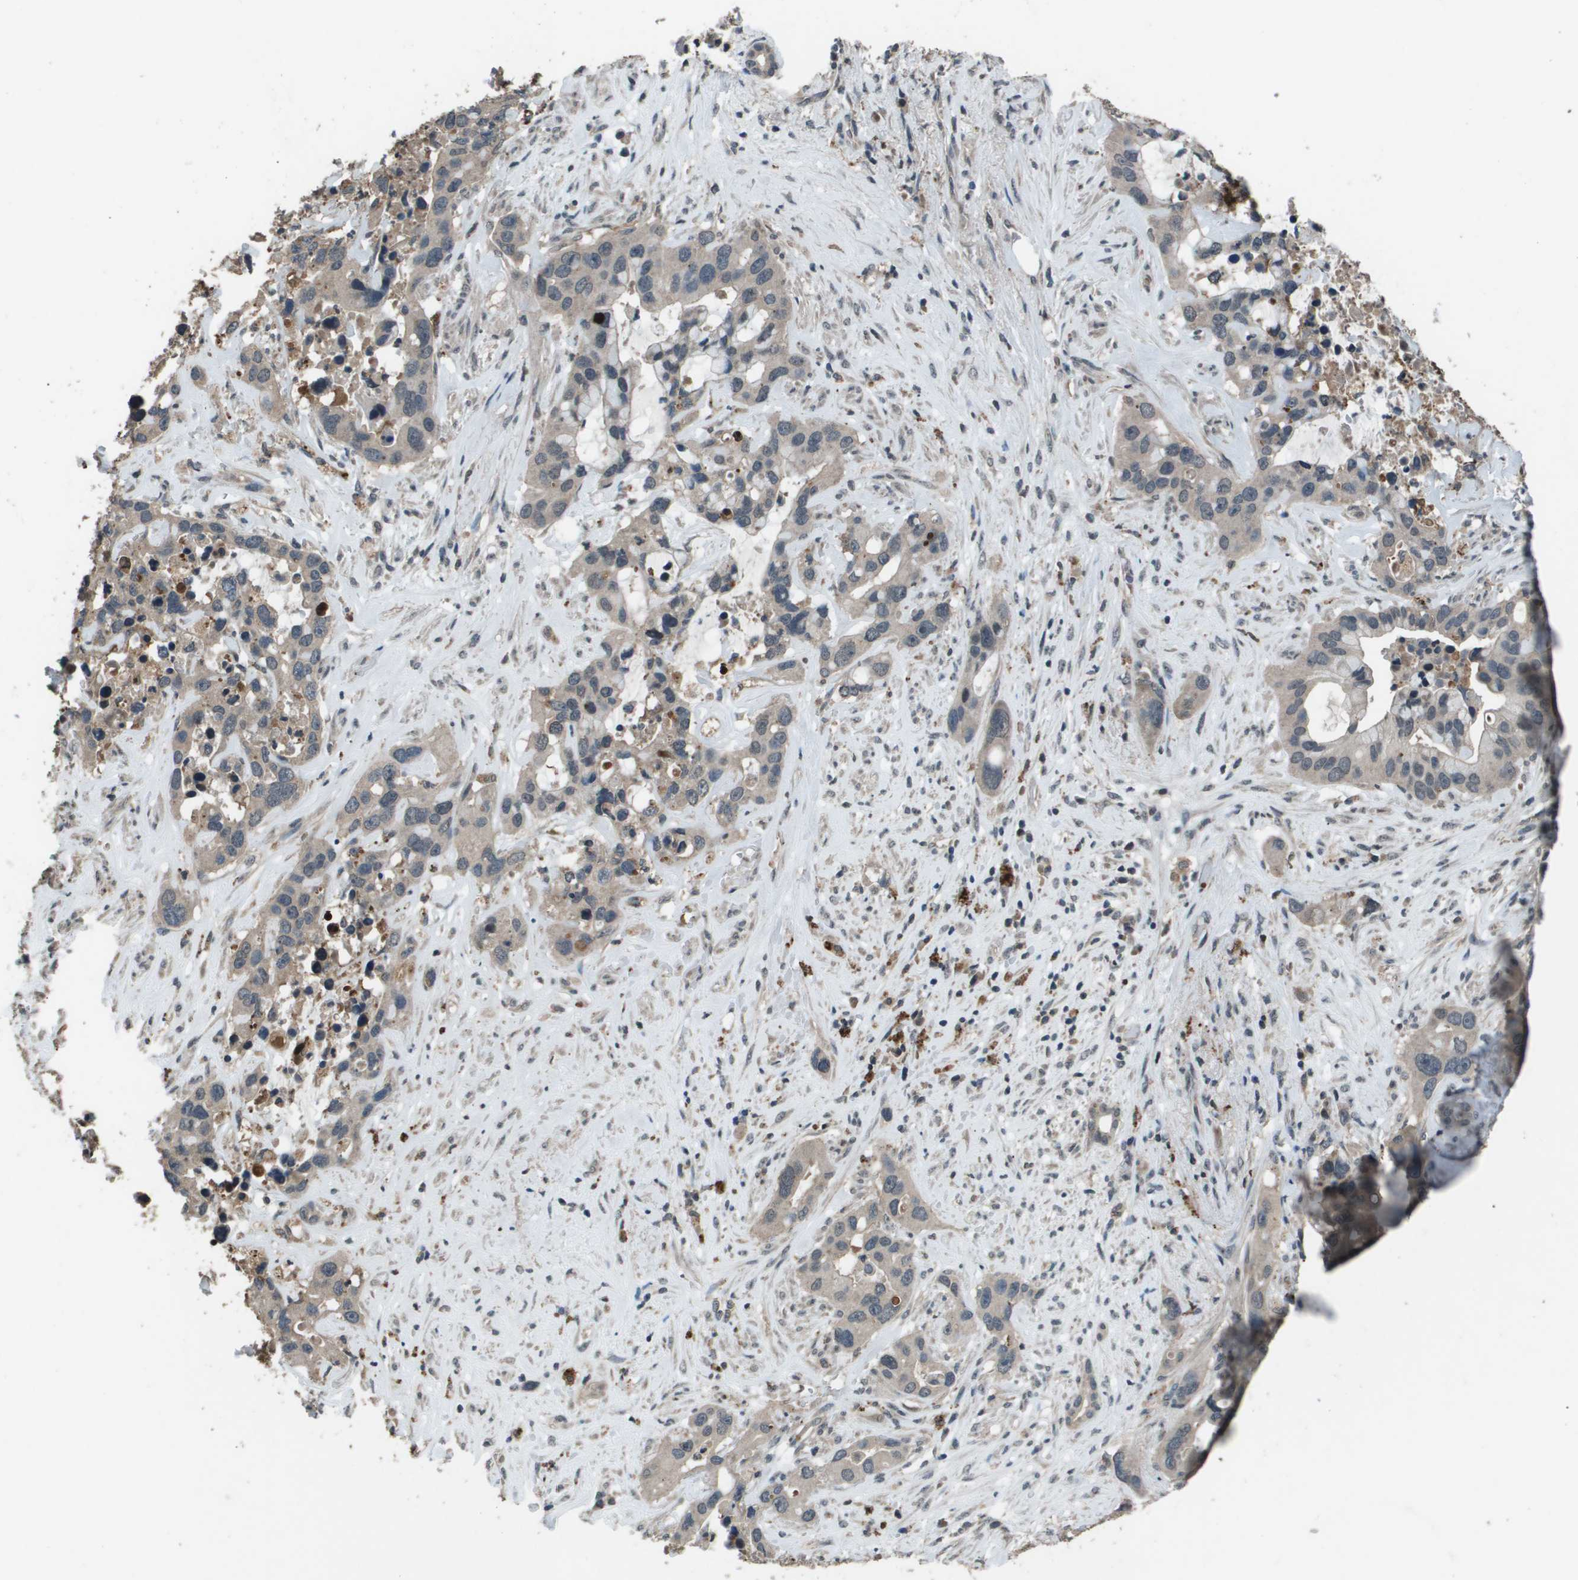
{"staining": {"intensity": "negative", "quantity": "none", "location": "none"}, "tissue": "liver cancer", "cell_type": "Tumor cells", "image_type": "cancer", "snomed": [{"axis": "morphology", "description": "Cholangiocarcinoma"}, {"axis": "topography", "description": "Liver"}], "caption": "Immunohistochemistry photomicrograph of neoplastic tissue: liver cancer stained with DAB reveals no significant protein staining in tumor cells.", "gene": "GOSR2", "patient": {"sex": "female", "age": 65}}